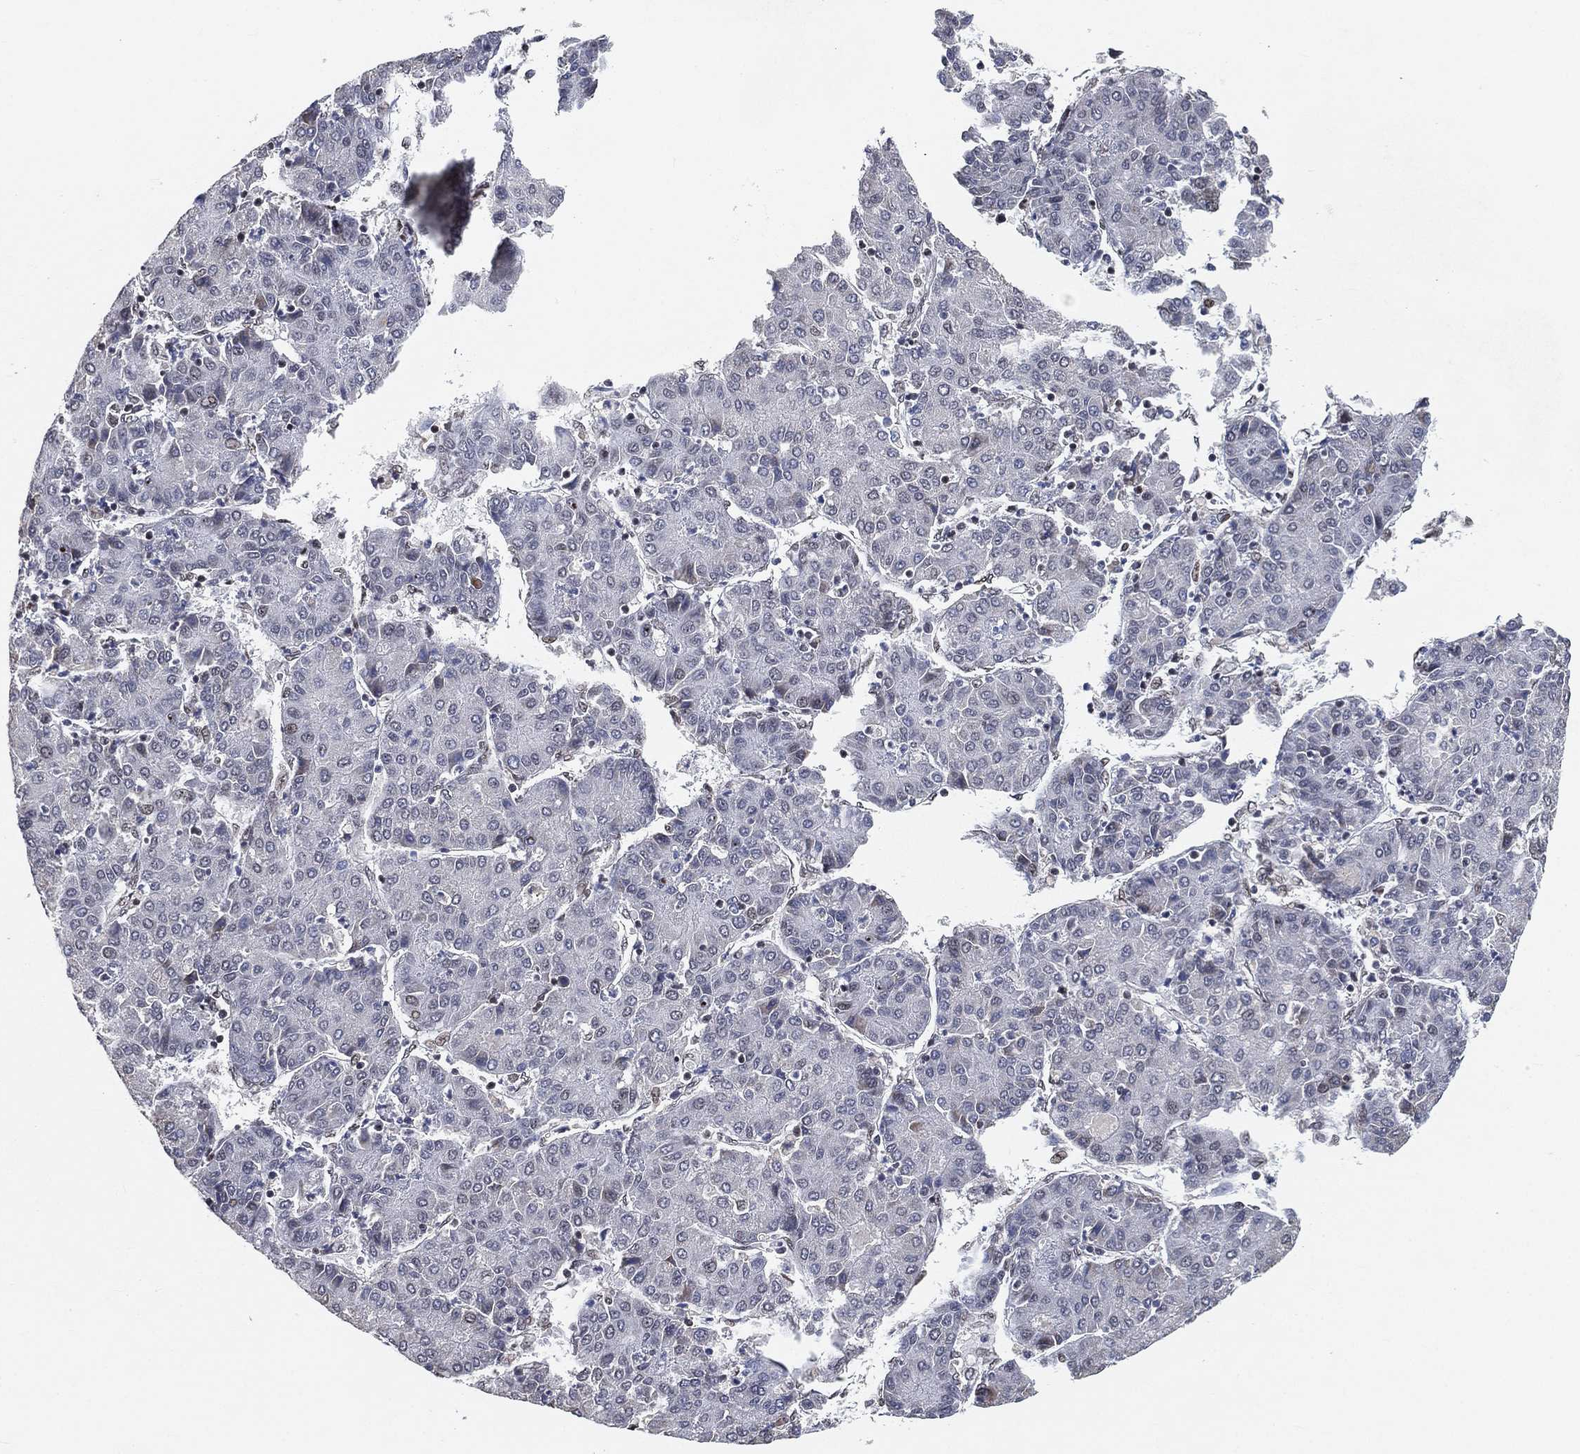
{"staining": {"intensity": "negative", "quantity": "none", "location": "none"}, "tissue": "liver cancer", "cell_type": "Tumor cells", "image_type": "cancer", "snomed": [{"axis": "morphology", "description": "Carcinoma, Hepatocellular, NOS"}, {"axis": "topography", "description": "Liver"}], "caption": "A high-resolution image shows immunohistochemistry (IHC) staining of liver cancer (hepatocellular carcinoma), which shows no significant positivity in tumor cells. (DAB immunohistochemistry visualized using brightfield microscopy, high magnification).", "gene": "YLPM1", "patient": {"sex": "male", "age": 65}}